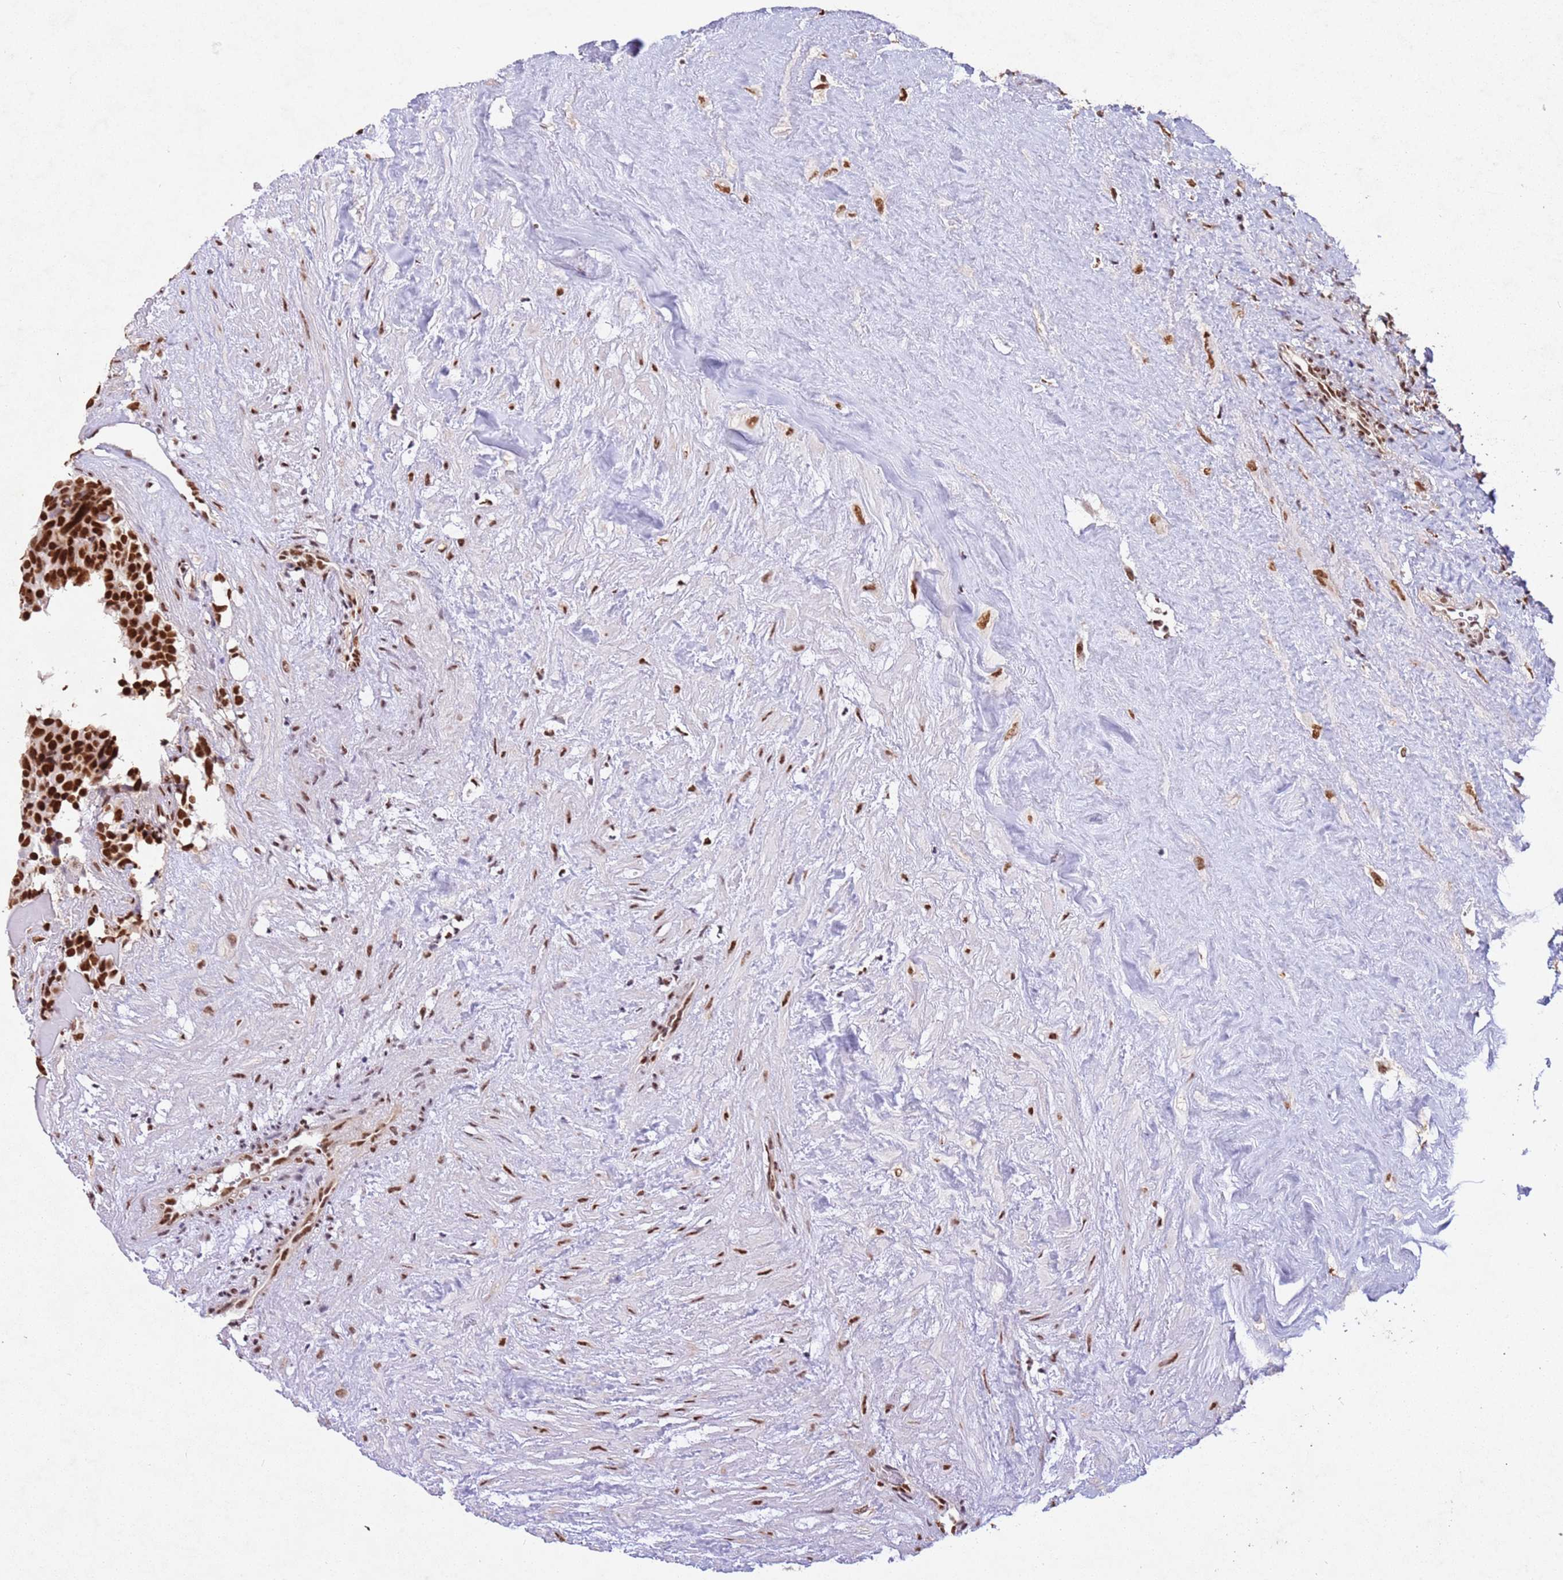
{"staining": {"intensity": "strong", "quantity": ">75%", "location": "nuclear"}, "tissue": "testis cancer", "cell_type": "Tumor cells", "image_type": "cancer", "snomed": [{"axis": "morphology", "description": "Seminoma, NOS"}, {"axis": "topography", "description": "Testis"}], "caption": "Tumor cells reveal strong nuclear positivity in about >75% of cells in seminoma (testis).", "gene": "ESF1", "patient": {"sex": "male", "age": 71}}